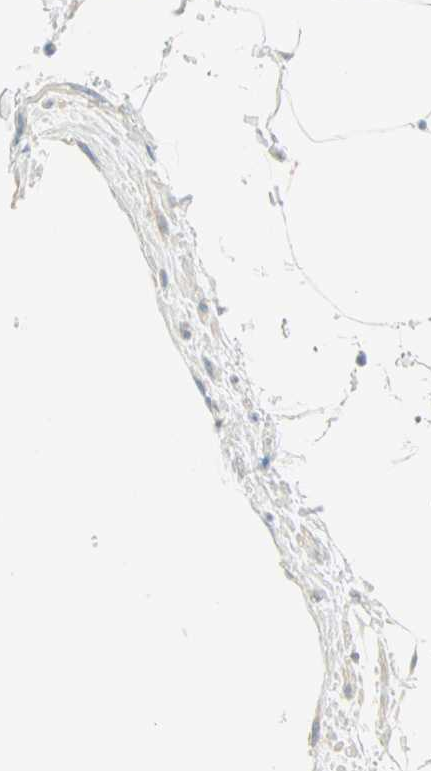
{"staining": {"intensity": "negative", "quantity": "none", "location": "none"}, "tissue": "adipose tissue", "cell_type": "Adipocytes", "image_type": "normal", "snomed": [{"axis": "morphology", "description": "Normal tissue, NOS"}, {"axis": "topography", "description": "Soft tissue"}], "caption": "This is an IHC photomicrograph of normal human adipose tissue. There is no staining in adipocytes.", "gene": "SULT1C2", "patient": {"sex": "male", "age": 72}}